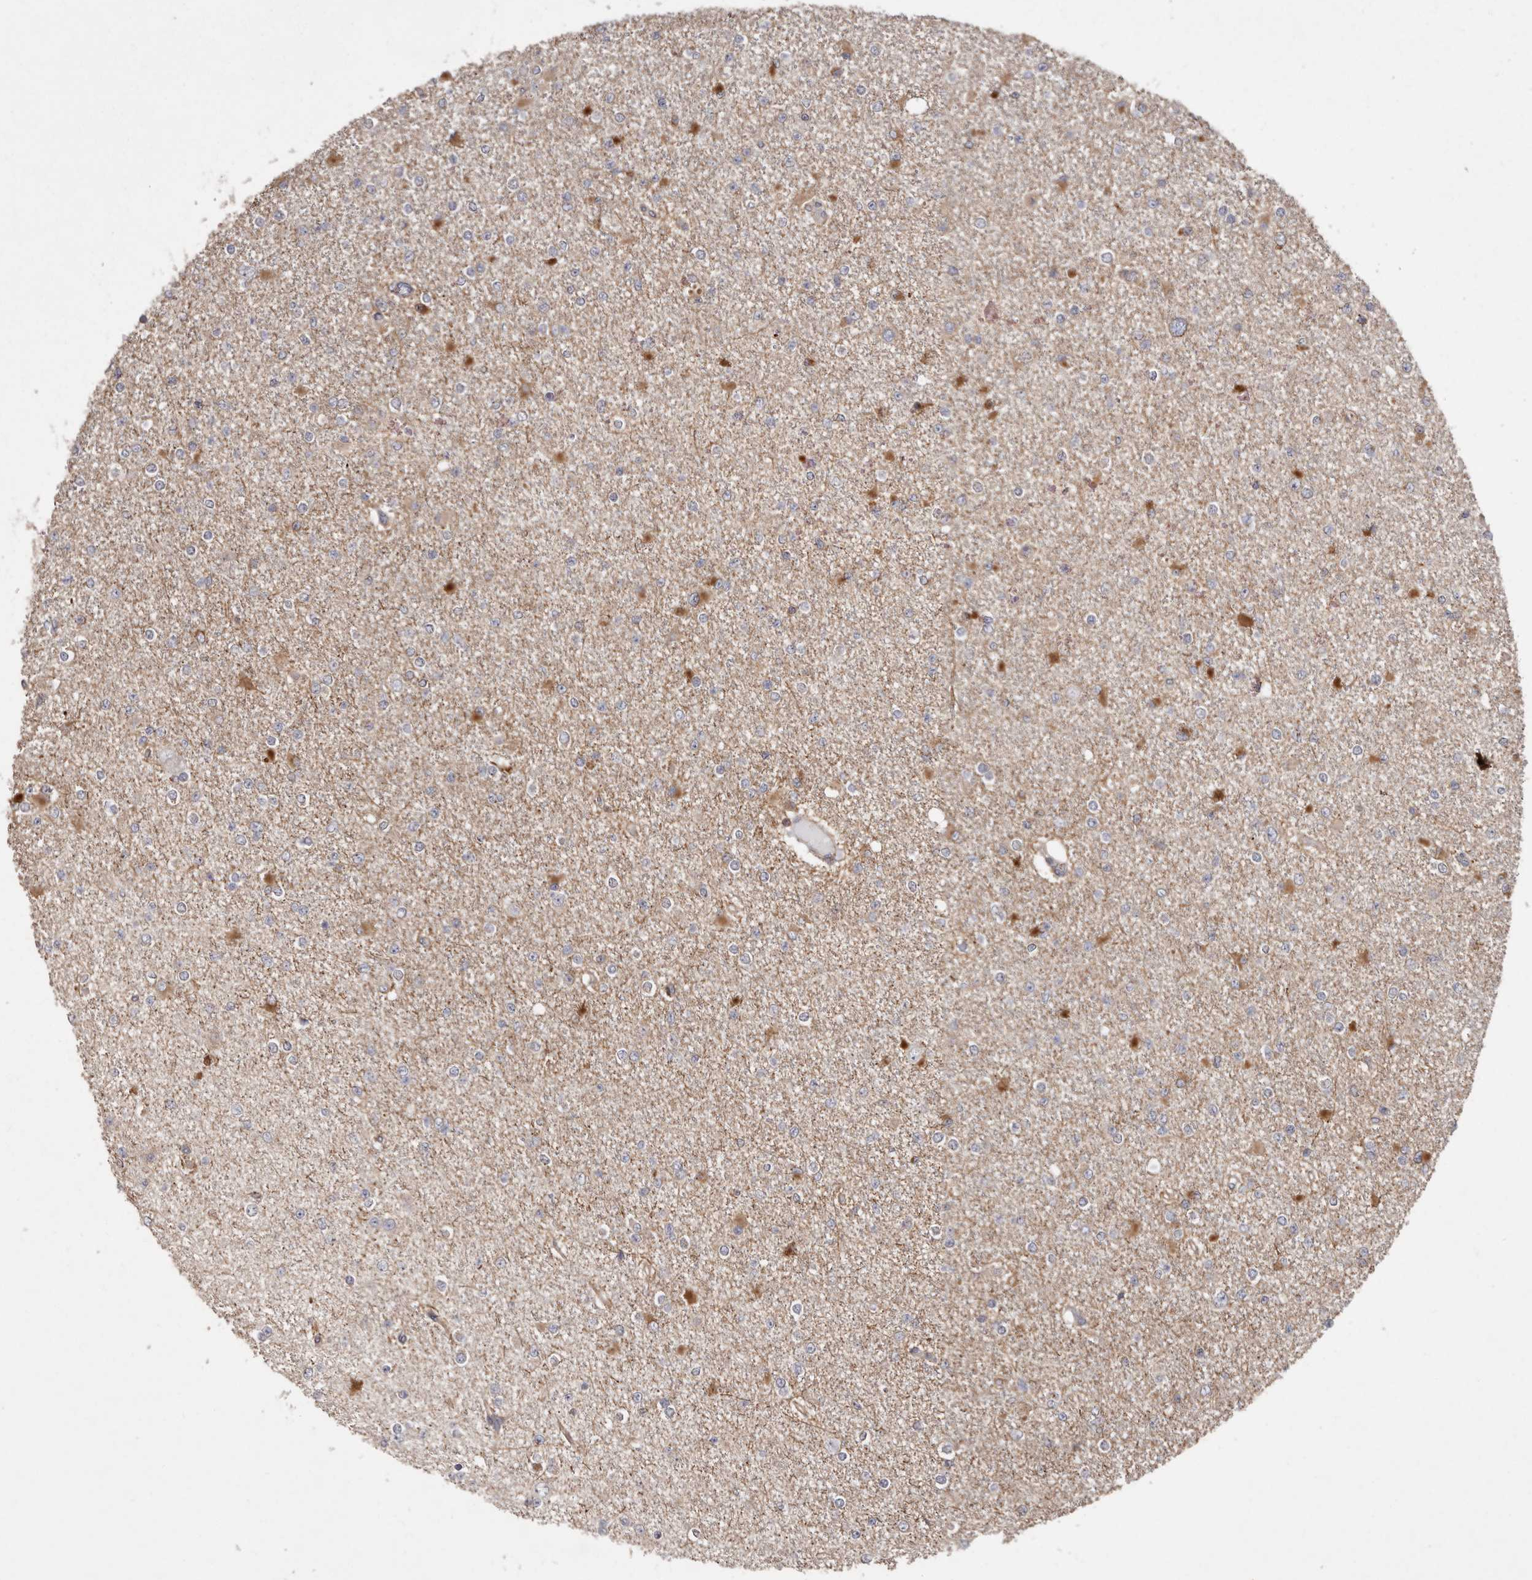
{"staining": {"intensity": "weak", "quantity": "<25%", "location": "cytoplasmic/membranous"}, "tissue": "glioma", "cell_type": "Tumor cells", "image_type": "cancer", "snomed": [{"axis": "morphology", "description": "Glioma, malignant, Low grade"}, {"axis": "topography", "description": "Brain"}], "caption": "A micrograph of malignant glioma (low-grade) stained for a protein displays no brown staining in tumor cells.", "gene": "FLAD1", "patient": {"sex": "female", "age": 22}}